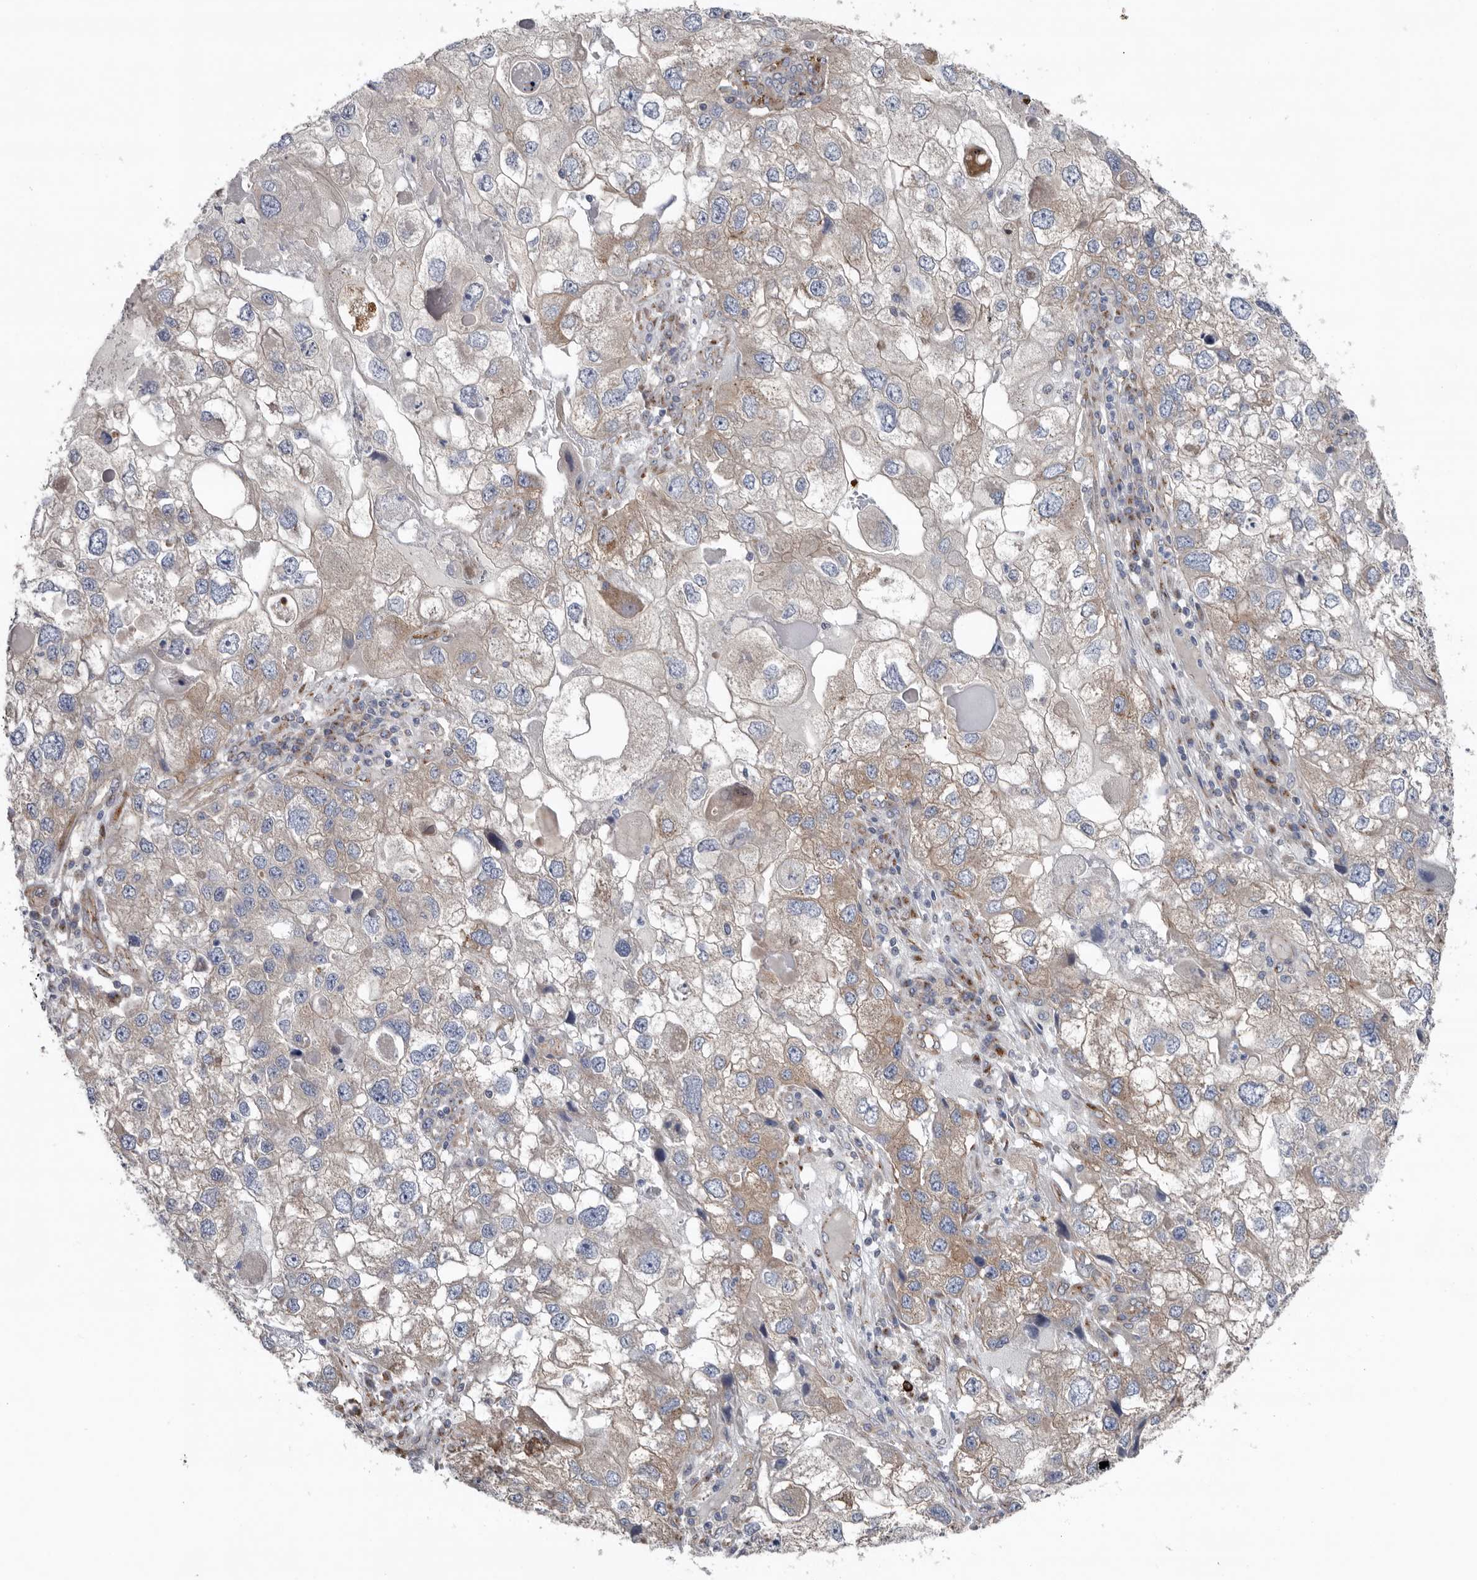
{"staining": {"intensity": "weak", "quantity": "<25%", "location": "cytoplasmic/membranous"}, "tissue": "endometrial cancer", "cell_type": "Tumor cells", "image_type": "cancer", "snomed": [{"axis": "morphology", "description": "Adenocarcinoma, NOS"}, {"axis": "topography", "description": "Endometrium"}], "caption": "Endometrial cancer (adenocarcinoma) was stained to show a protein in brown. There is no significant staining in tumor cells.", "gene": "LUZP1", "patient": {"sex": "female", "age": 49}}